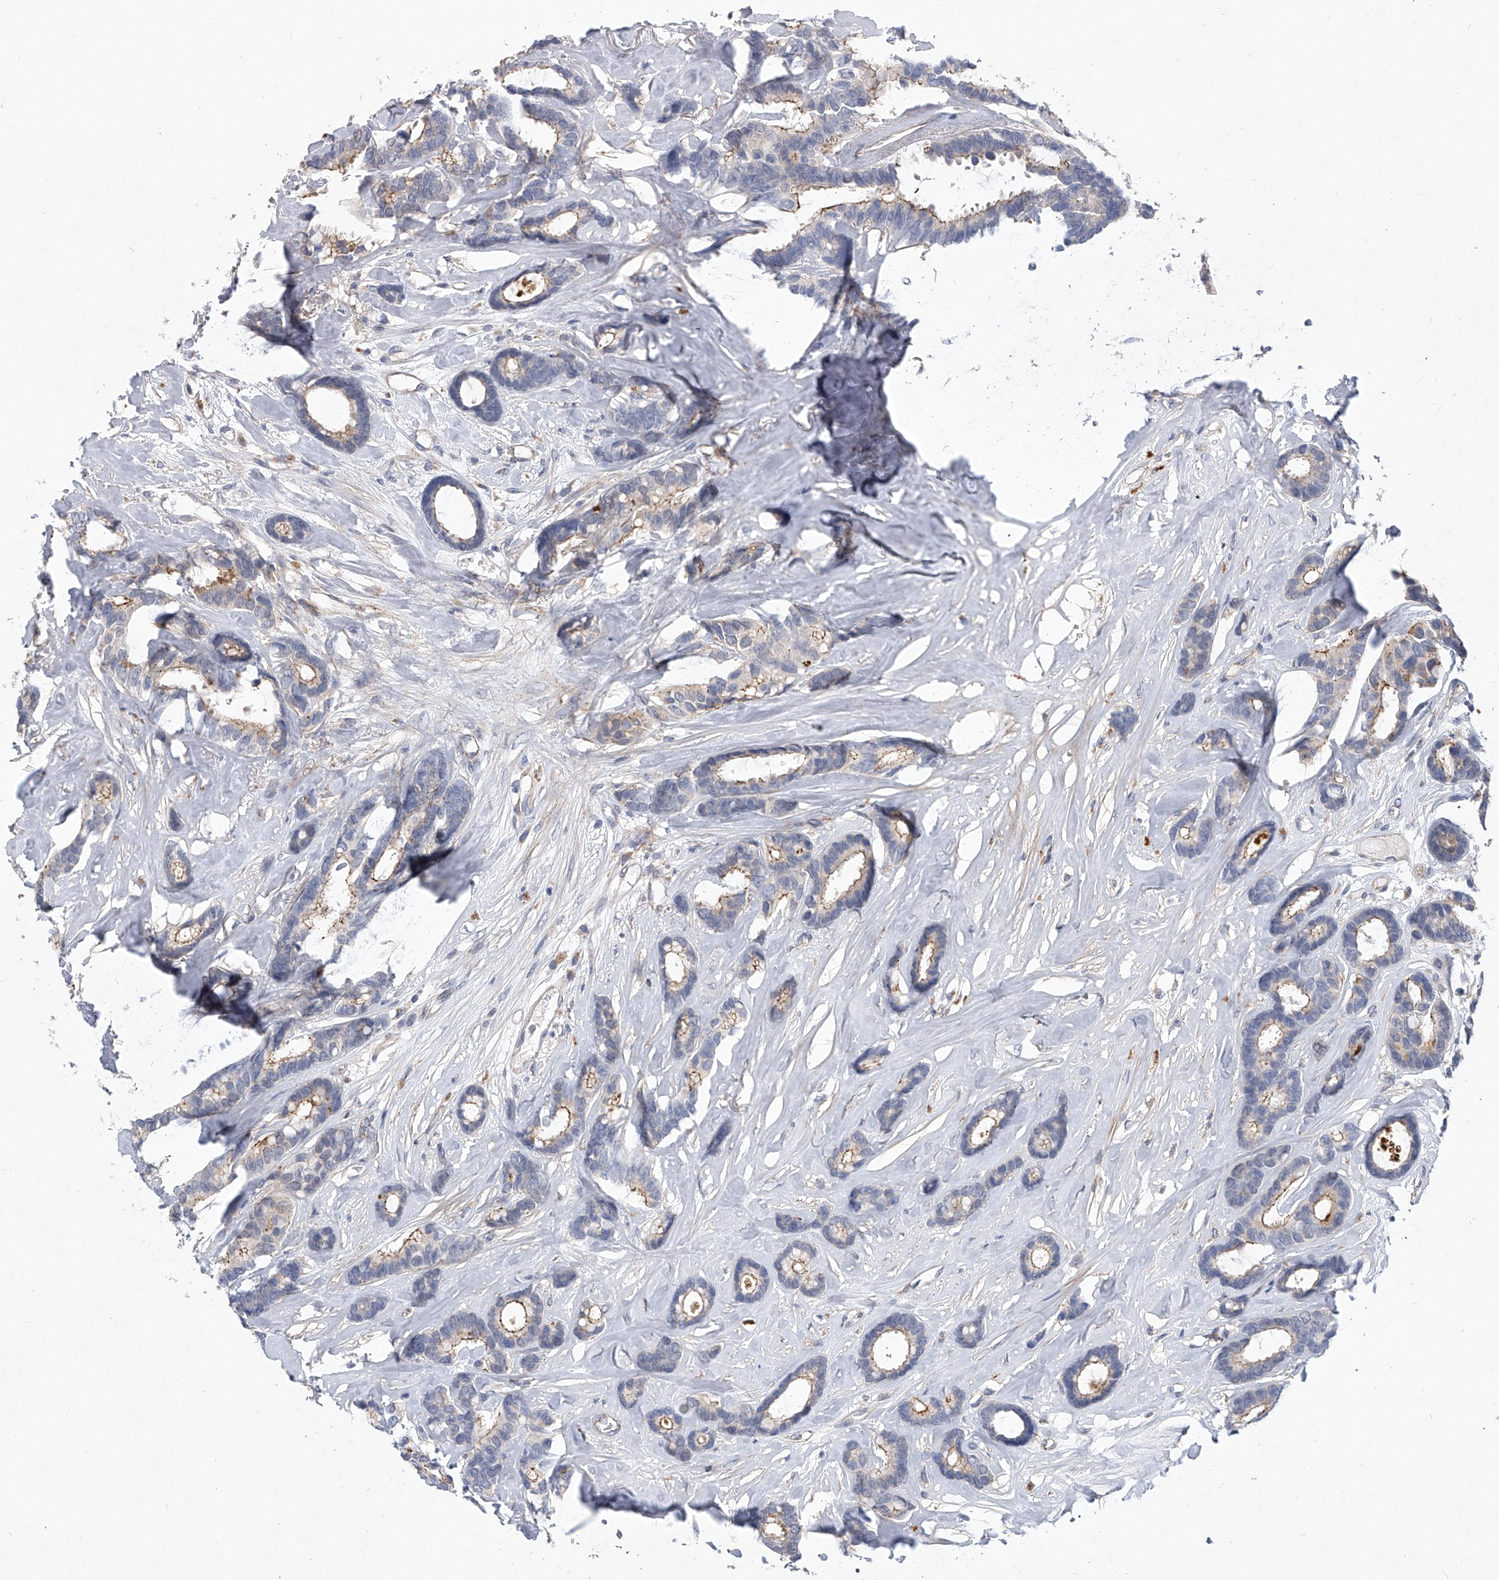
{"staining": {"intensity": "moderate", "quantity": "<25%", "location": "cytoplasmic/membranous"}, "tissue": "breast cancer", "cell_type": "Tumor cells", "image_type": "cancer", "snomed": [{"axis": "morphology", "description": "Duct carcinoma"}, {"axis": "topography", "description": "Breast"}], "caption": "Immunohistochemical staining of breast cancer (infiltrating ductal carcinoma) demonstrates low levels of moderate cytoplasmic/membranous positivity in approximately <25% of tumor cells. (brown staining indicates protein expression, while blue staining denotes nuclei).", "gene": "MINDY4", "patient": {"sex": "female", "age": 87}}